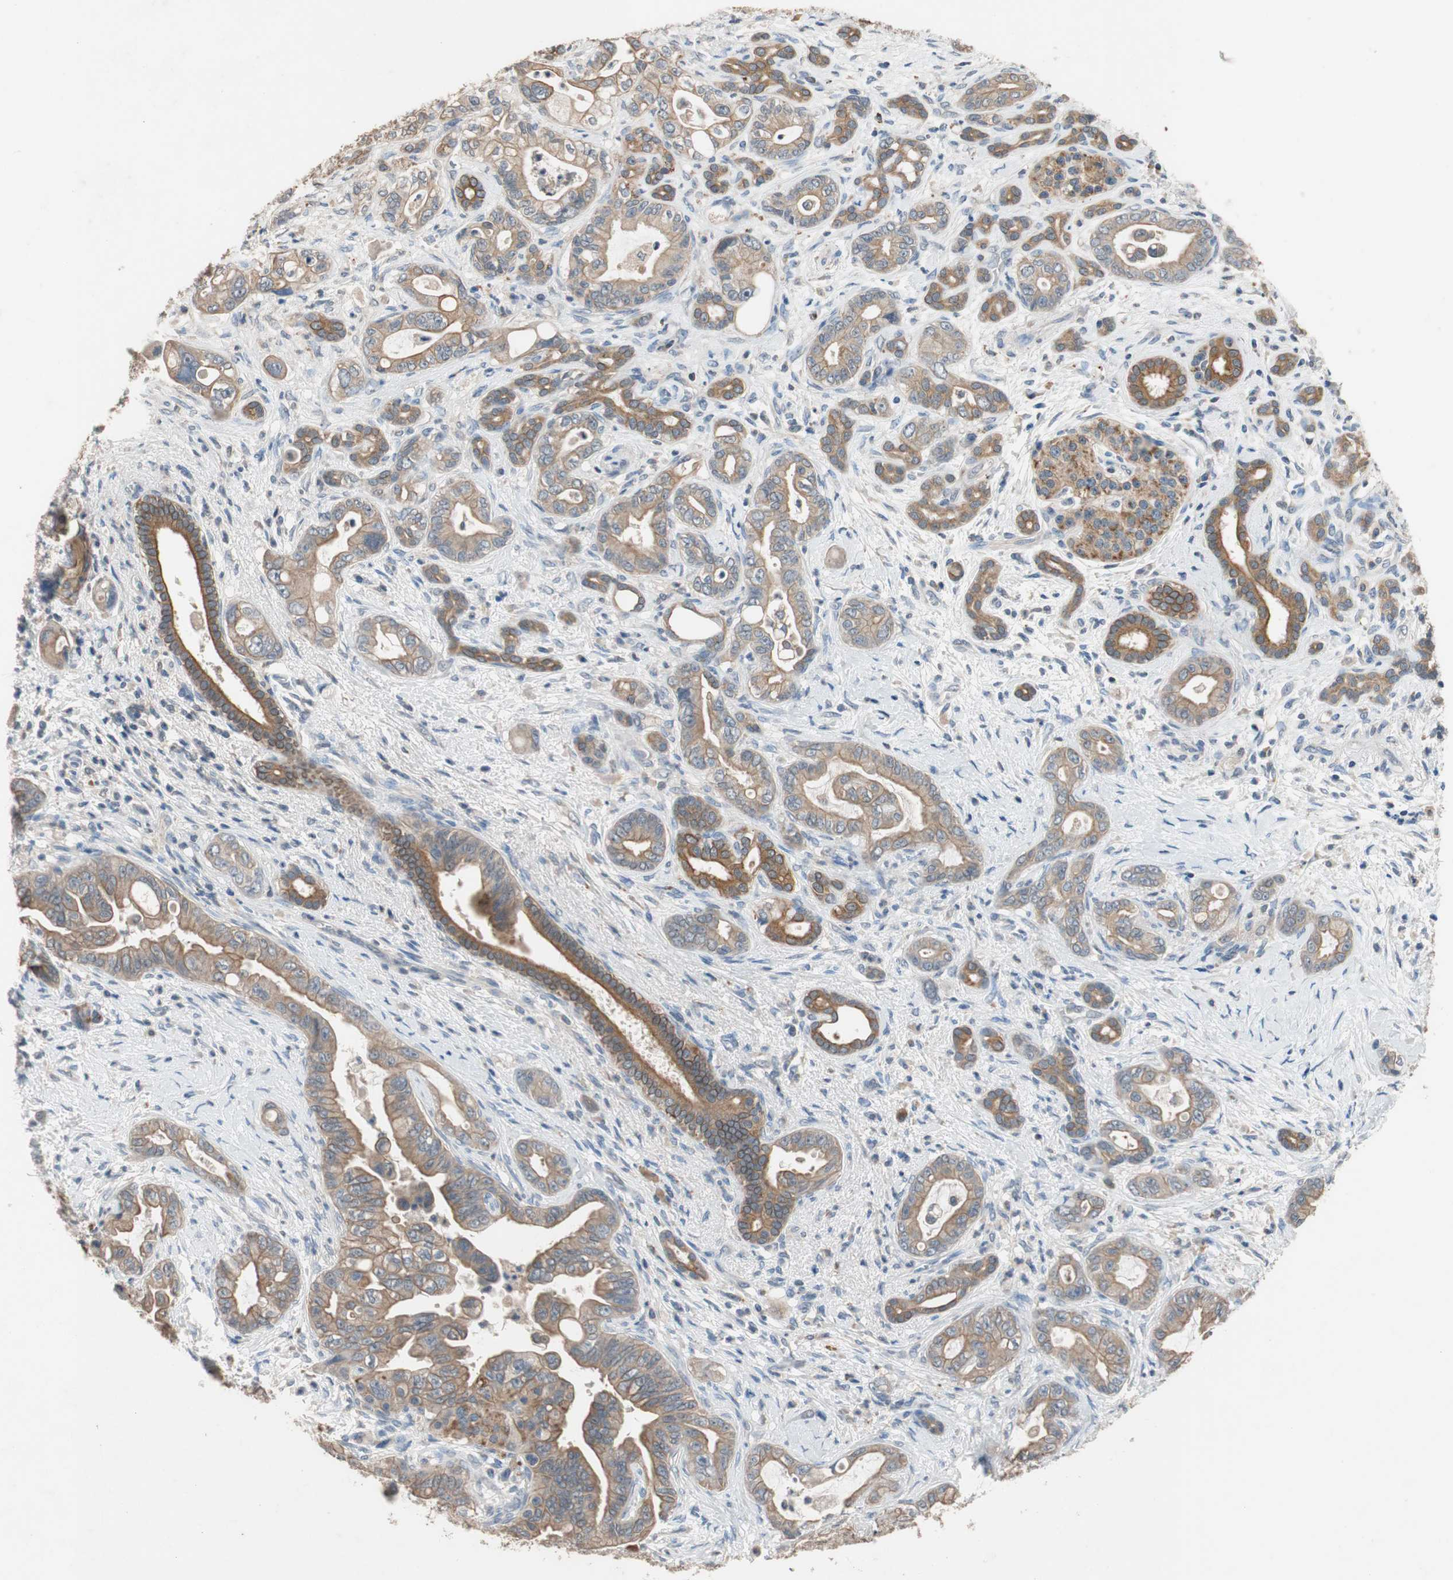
{"staining": {"intensity": "moderate", "quantity": ">75%", "location": "cytoplasmic/membranous"}, "tissue": "pancreatic cancer", "cell_type": "Tumor cells", "image_type": "cancer", "snomed": [{"axis": "morphology", "description": "Adenocarcinoma, NOS"}, {"axis": "topography", "description": "Pancreas"}], "caption": "Protein staining of adenocarcinoma (pancreatic) tissue exhibits moderate cytoplasmic/membranous staining in approximately >75% of tumor cells.", "gene": "ADAP1", "patient": {"sex": "male", "age": 70}}